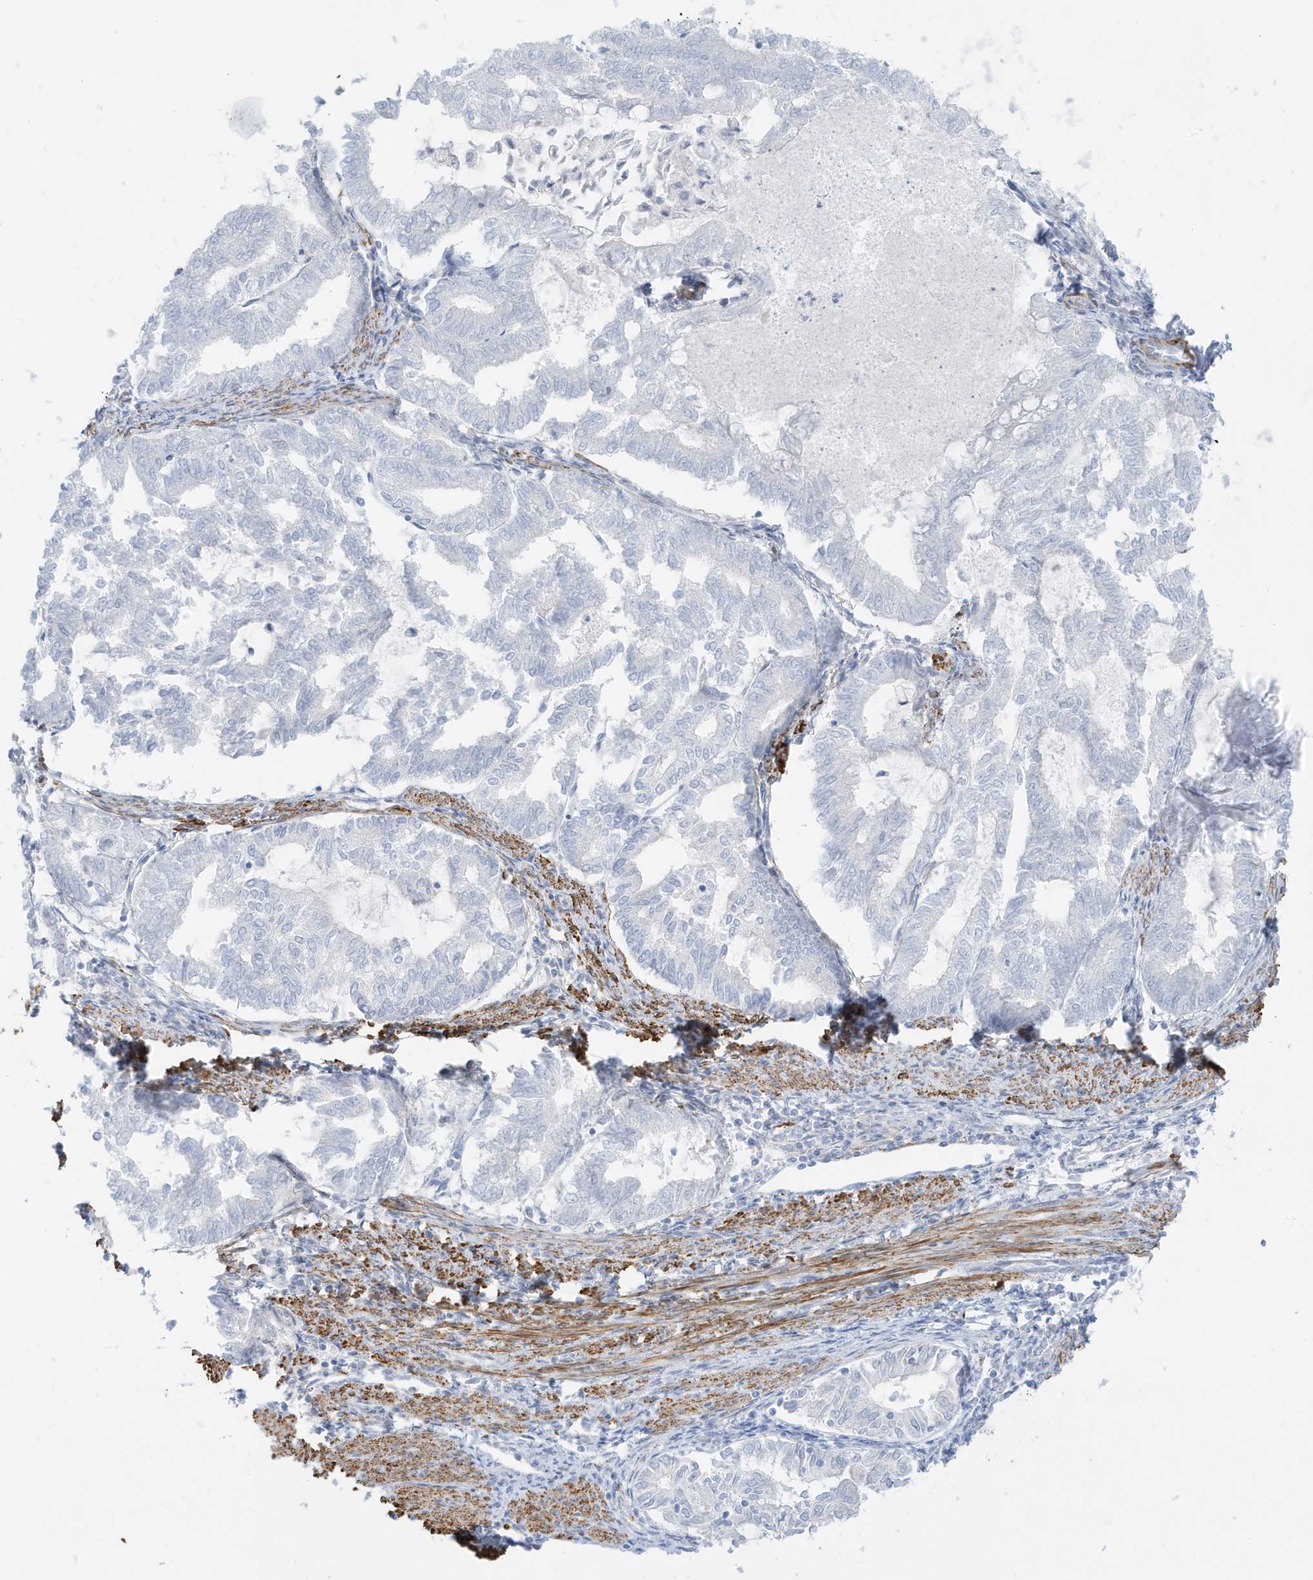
{"staining": {"intensity": "negative", "quantity": "none", "location": "none"}, "tissue": "endometrial cancer", "cell_type": "Tumor cells", "image_type": "cancer", "snomed": [{"axis": "morphology", "description": "Adenocarcinoma, NOS"}, {"axis": "topography", "description": "Endometrium"}], "caption": "Immunohistochemical staining of endometrial cancer (adenocarcinoma) demonstrates no significant positivity in tumor cells.", "gene": "SLC22A13", "patient": {"sex": "female", "age": 79}}